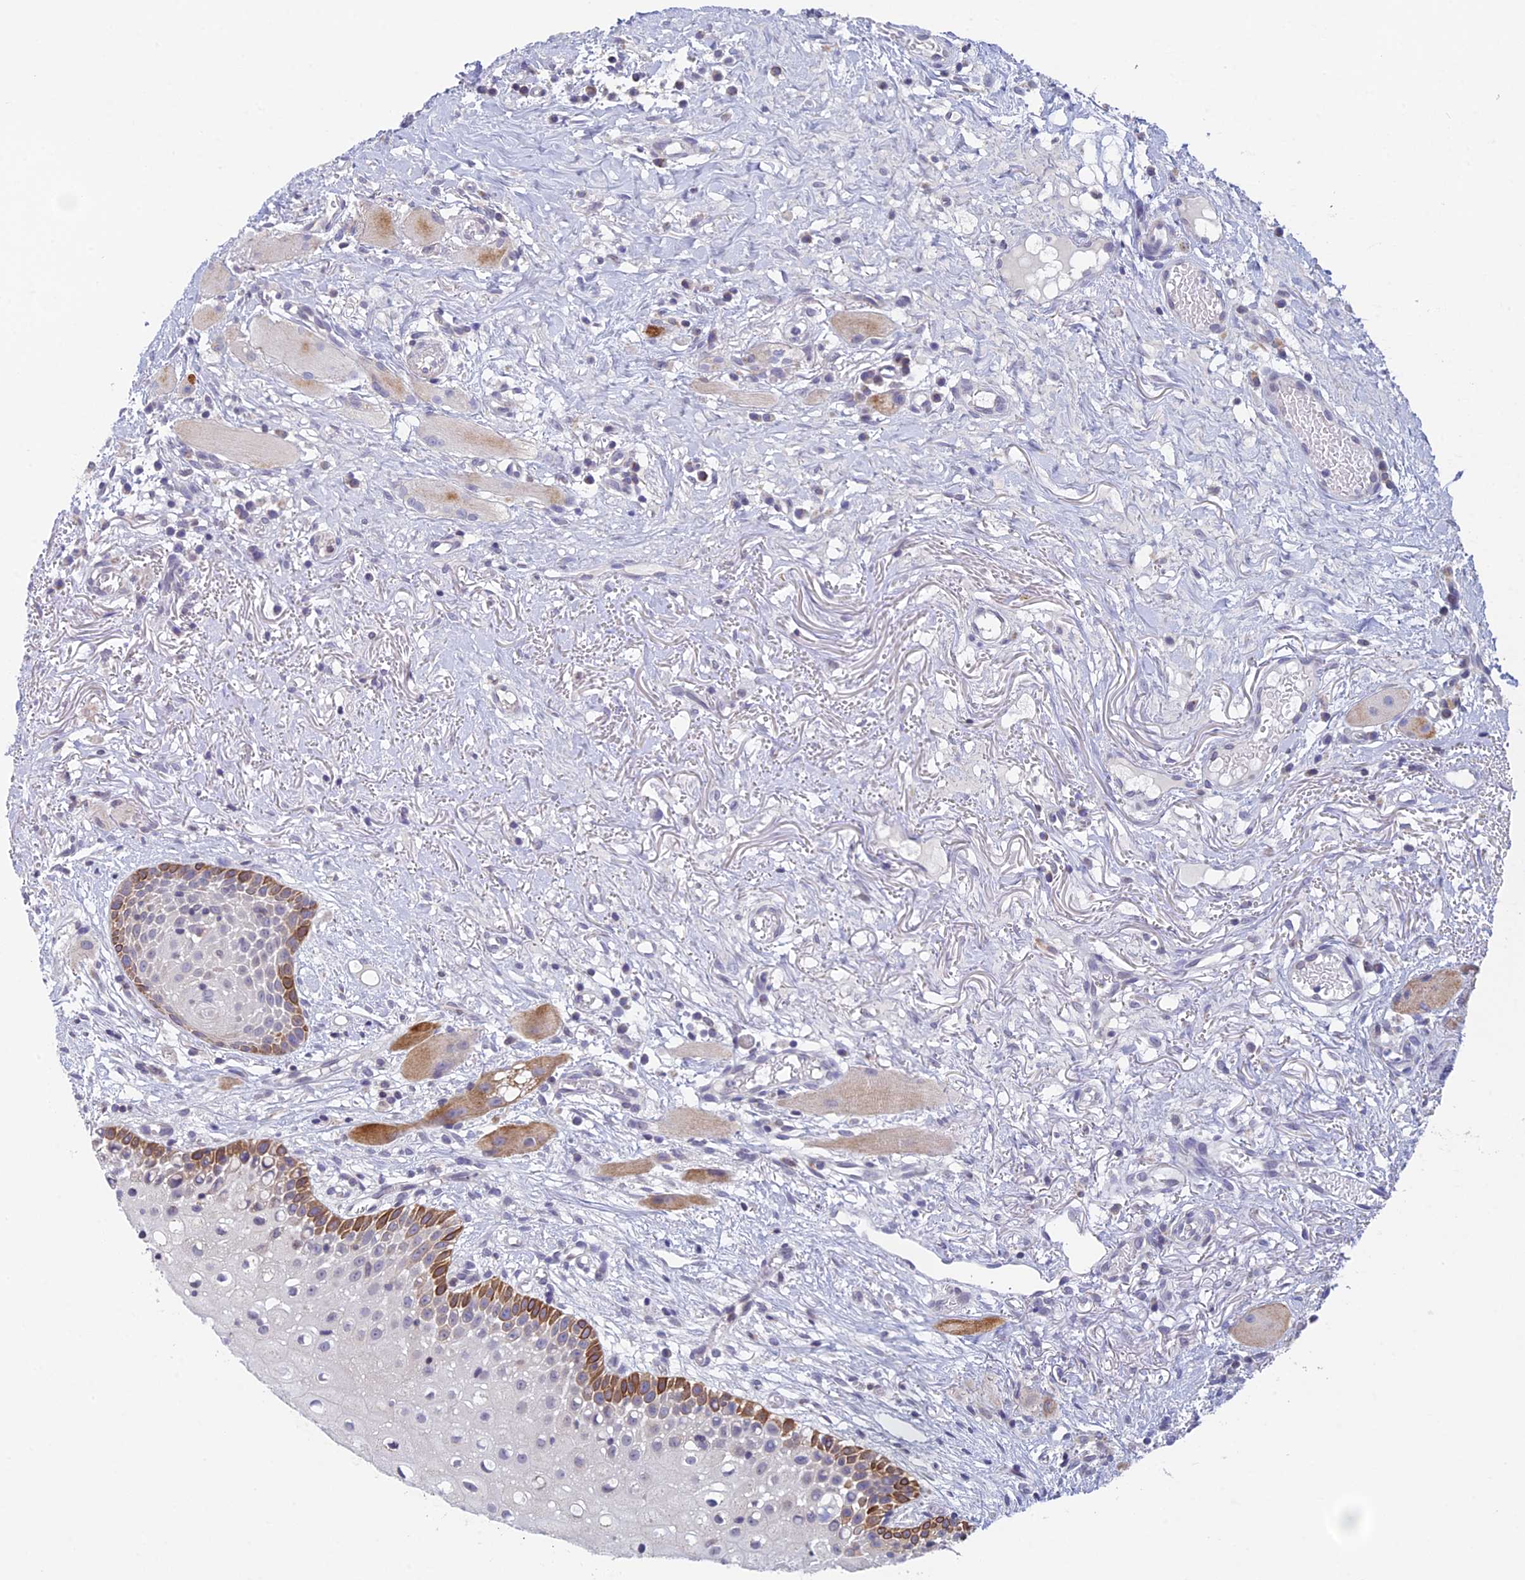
{"staining": {"intensity": "moderate", "quantity": "<25%", "location": "cytoplasmic/membranous"}, "tissue": "oral mucosa", "cell_type": "Squamous epithelial cells", "image_type": "normal", "snomed": [{"axis": "morphology", "description": "Normal tissue, NOS"}, {"axis": "topography", "description": "Oral tissue"}], "caption": "Oral mucosa stained for a protein (brown) demonstrates moderate cytoplasmic/membranous positive positivity in approximately <25% of squamous epithelial cells.", "gene": "REXO5", "patient": {"sex": "female", "age": 69}}